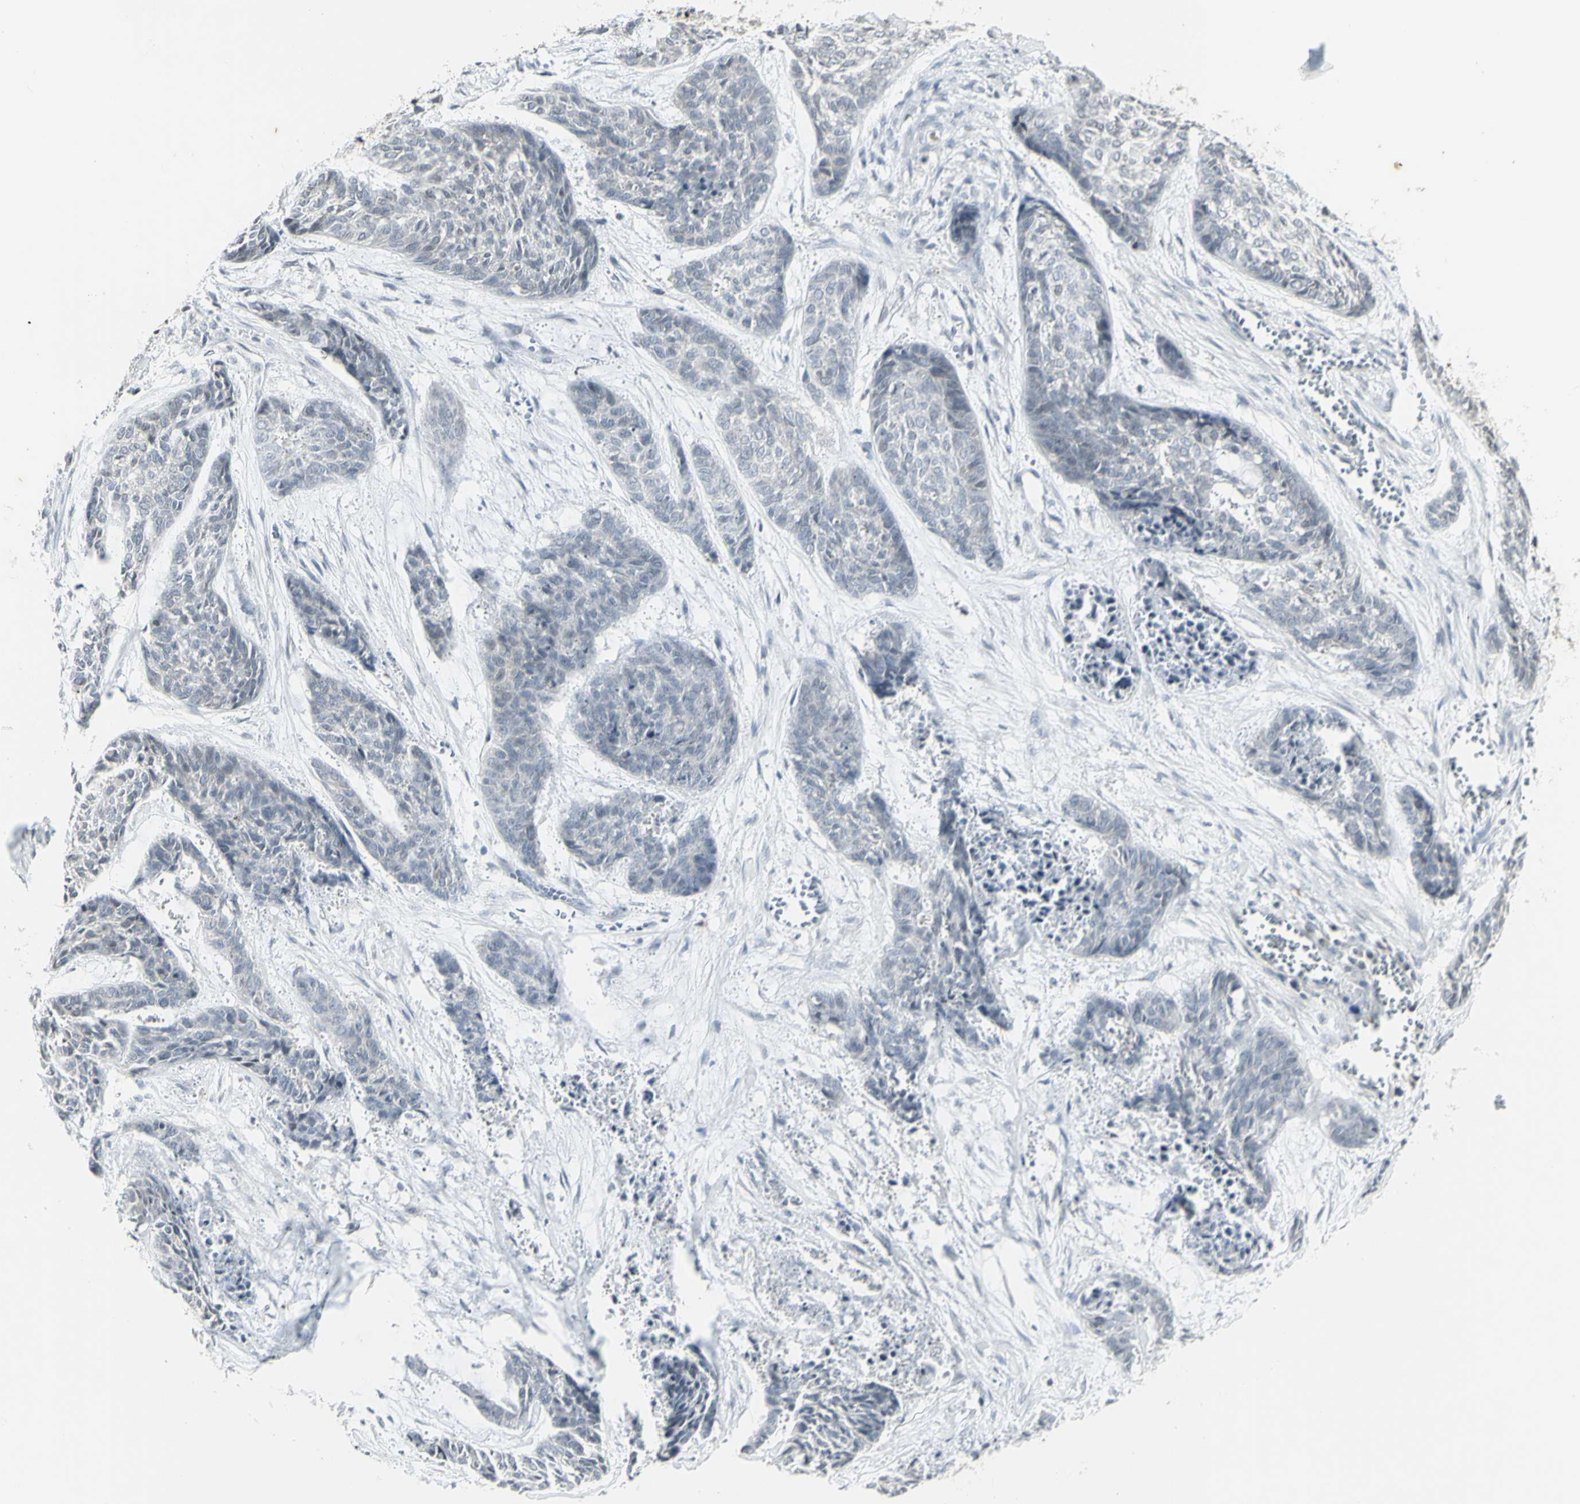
{"staining": {"intensity": "negative", "quantity": "none", "location": "none"}, "tissue": "skin cancer", "cell_type": "Tumor cells", "image_type": "cancer", "snomed": [{"axis": "morphology", "description": "Basal cell carcinoma"}, {"axis": "topography", "description": "Skin"}], "caption": "Photomicrograph shows no protein expression in tumor cells of basal cell carcinoma (skin) tissue.", "gene": "MUC5AC", "patient": {"sex": "female", "age": 64}}